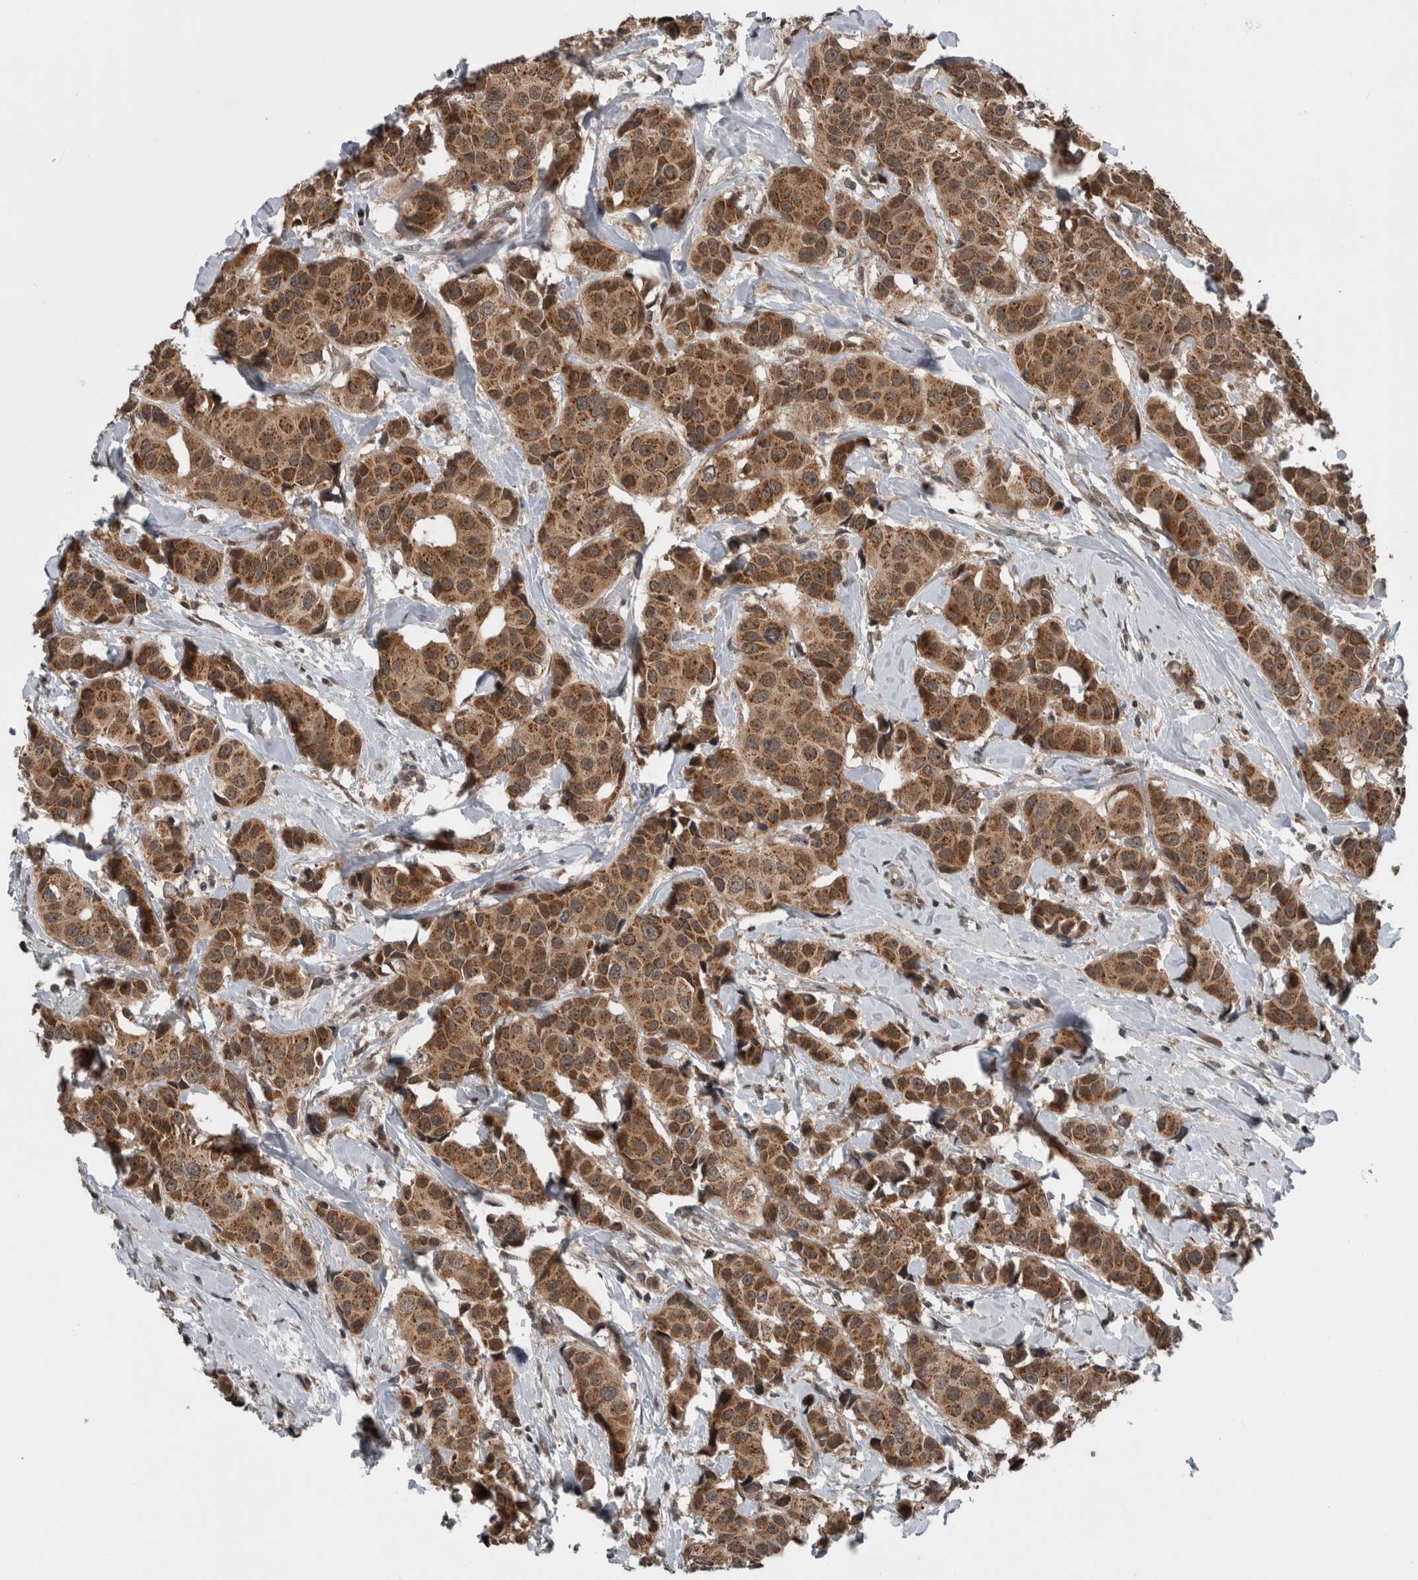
{"staining": {"intensity": "moderate", "quantity": ">75%", "location": "cytoplasmic/membranous"}, "tissue": "breast cancer", "cell_type": "Tumor cells", "image_type": "cancer", "snomed": [{"axis": "morphology", "description": "Normal tissue, NOS"}, {"axis": "morphology", "description": "Duct carcinoma"}, {"axis": "topography", "description": "Breast"}], "caption": "A photomicrograph of human breast intraductal carcinoma stained for a protein demonstrates moderate cytoplasmic/membranous brown staining in tumor cells.", "gene": "ENY2", "patient": {"sex": "female", "age": 39}}